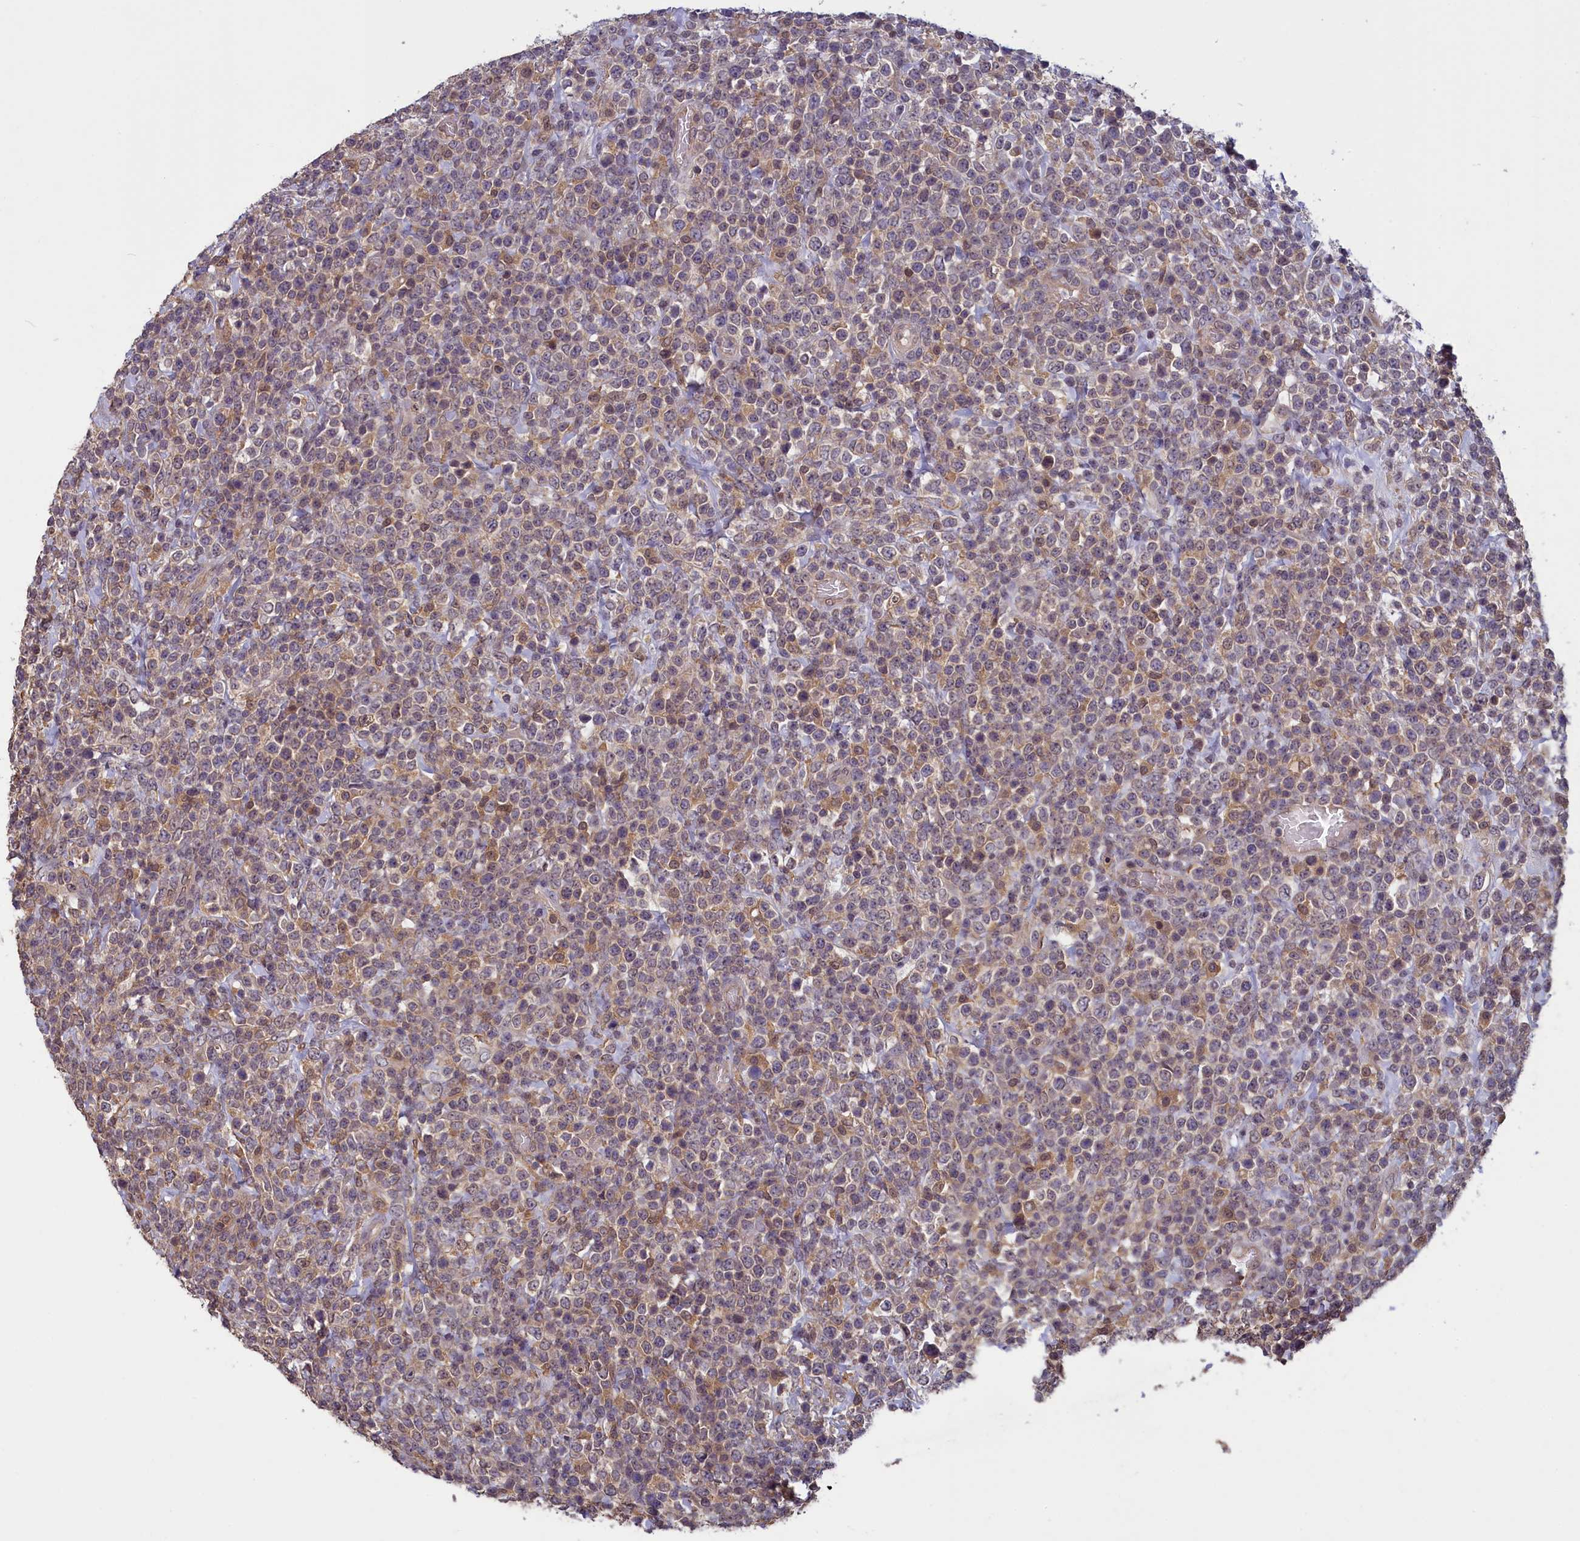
{"staining": {"intensity": "weak", "quantity": "<25%", "location": "cytoplasmic/membranous"}, "tissue": "lymphoma", "cell_type": "Tumor cells", "image_type": "cancer", "snomed": [{"axis": "morphology", "description": "Malignant lymphoma, non-Hodgkin's type, High grade"}, {"axis": "topography", "description": "Colon"}], "caption": "High power microscopy micrograph of an IHC micrograph of lymphoma, revealing no significant expression in tumor cells.", "gene": "NUBP1", "patient": {"sex": "female", "age": 53}}